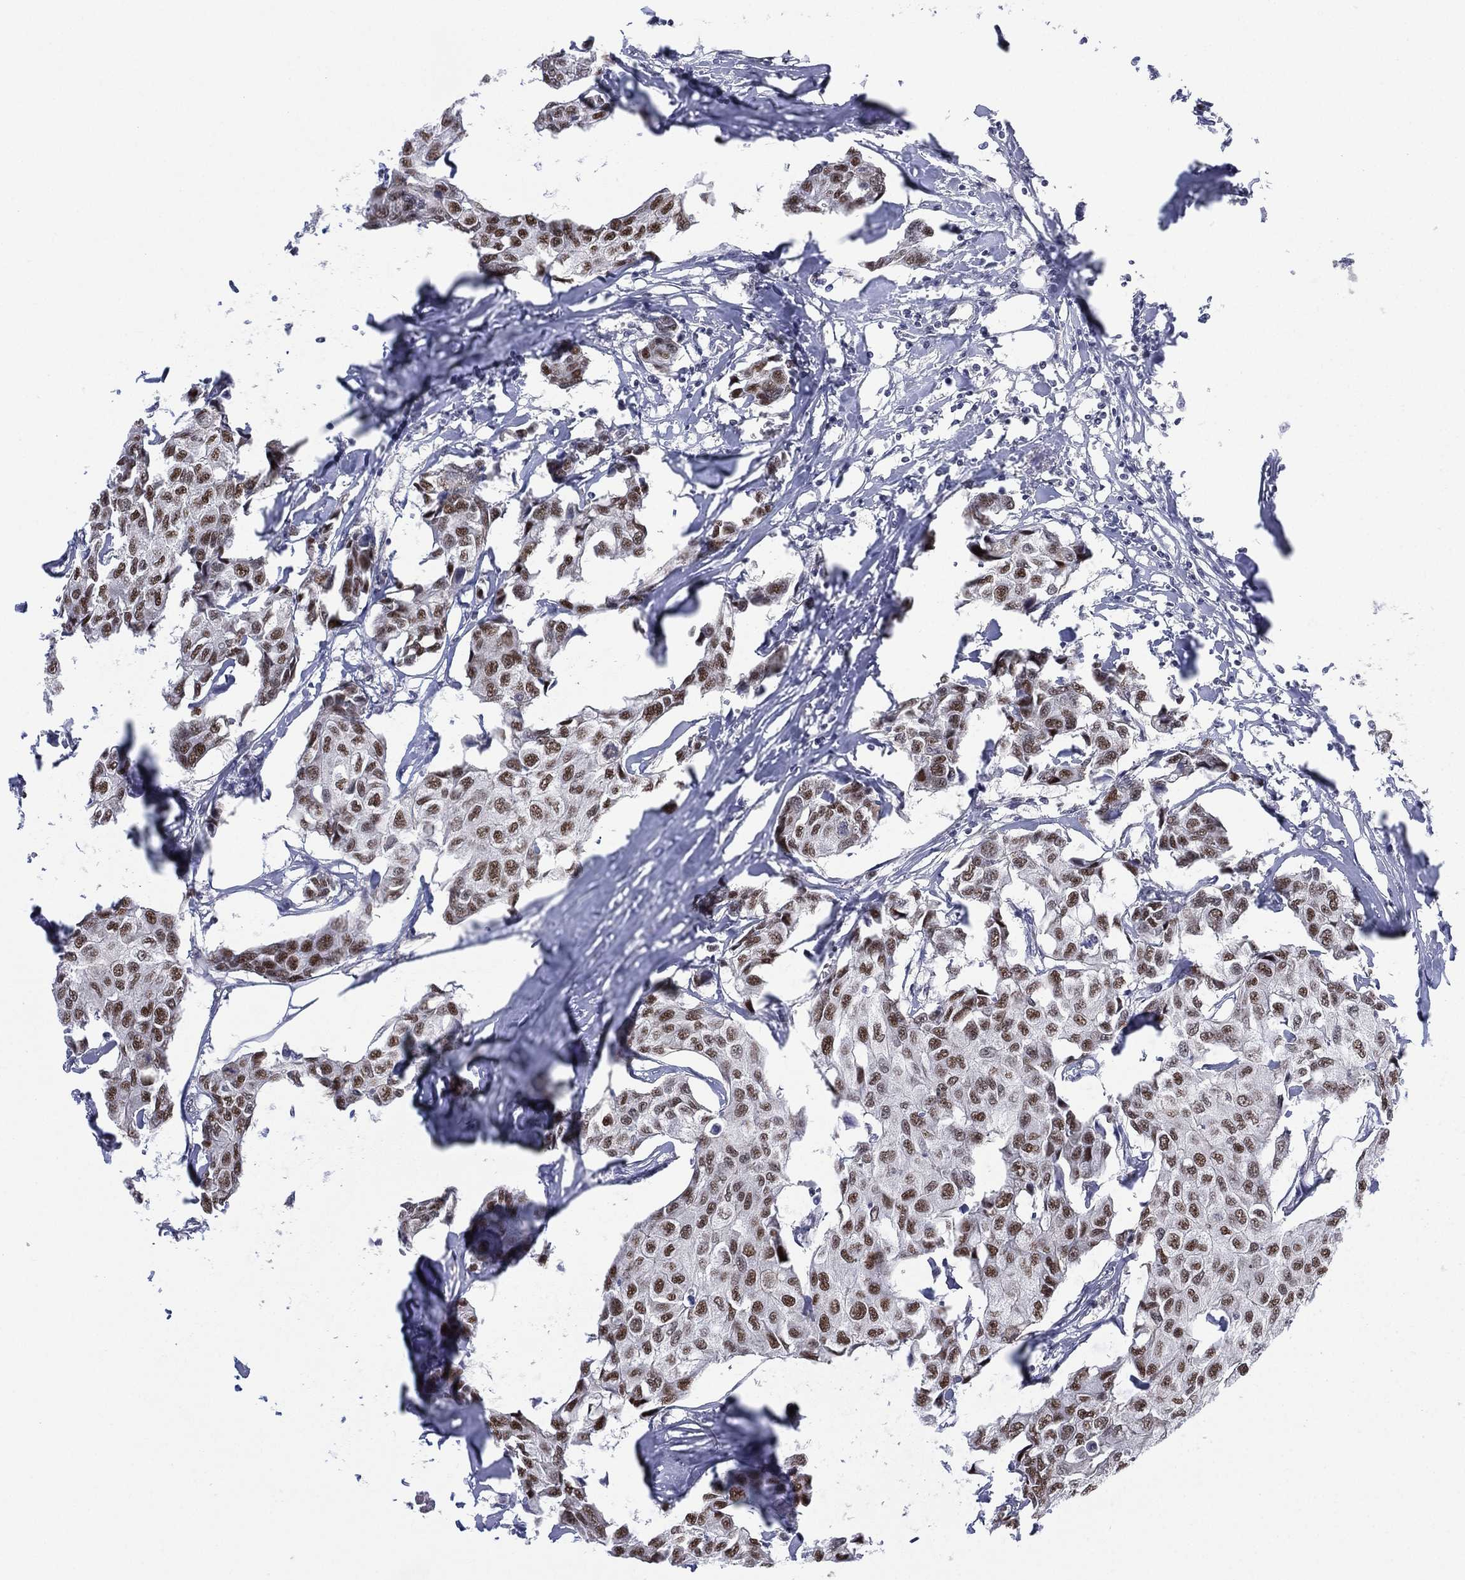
{"staining": {"intensity": "strong", "quantity": "<25%", "location": "nuclear"}, "tissue": "breast cancer", "cell_type": "Tumor cells", "image_type": "cancer", "snomed": [{"axis": "morphology", "description": "Duct carcinoma"}, {"axis": "topography", "description": "Breast"}], "caption": "Breast intraductal carcinoma stained for a protein (brown) reveals strong nuclear positive positivity in approximately <25% of tumor cells.", "gene": "GSE1", "patient": {"sex": "female", "age": 80}}